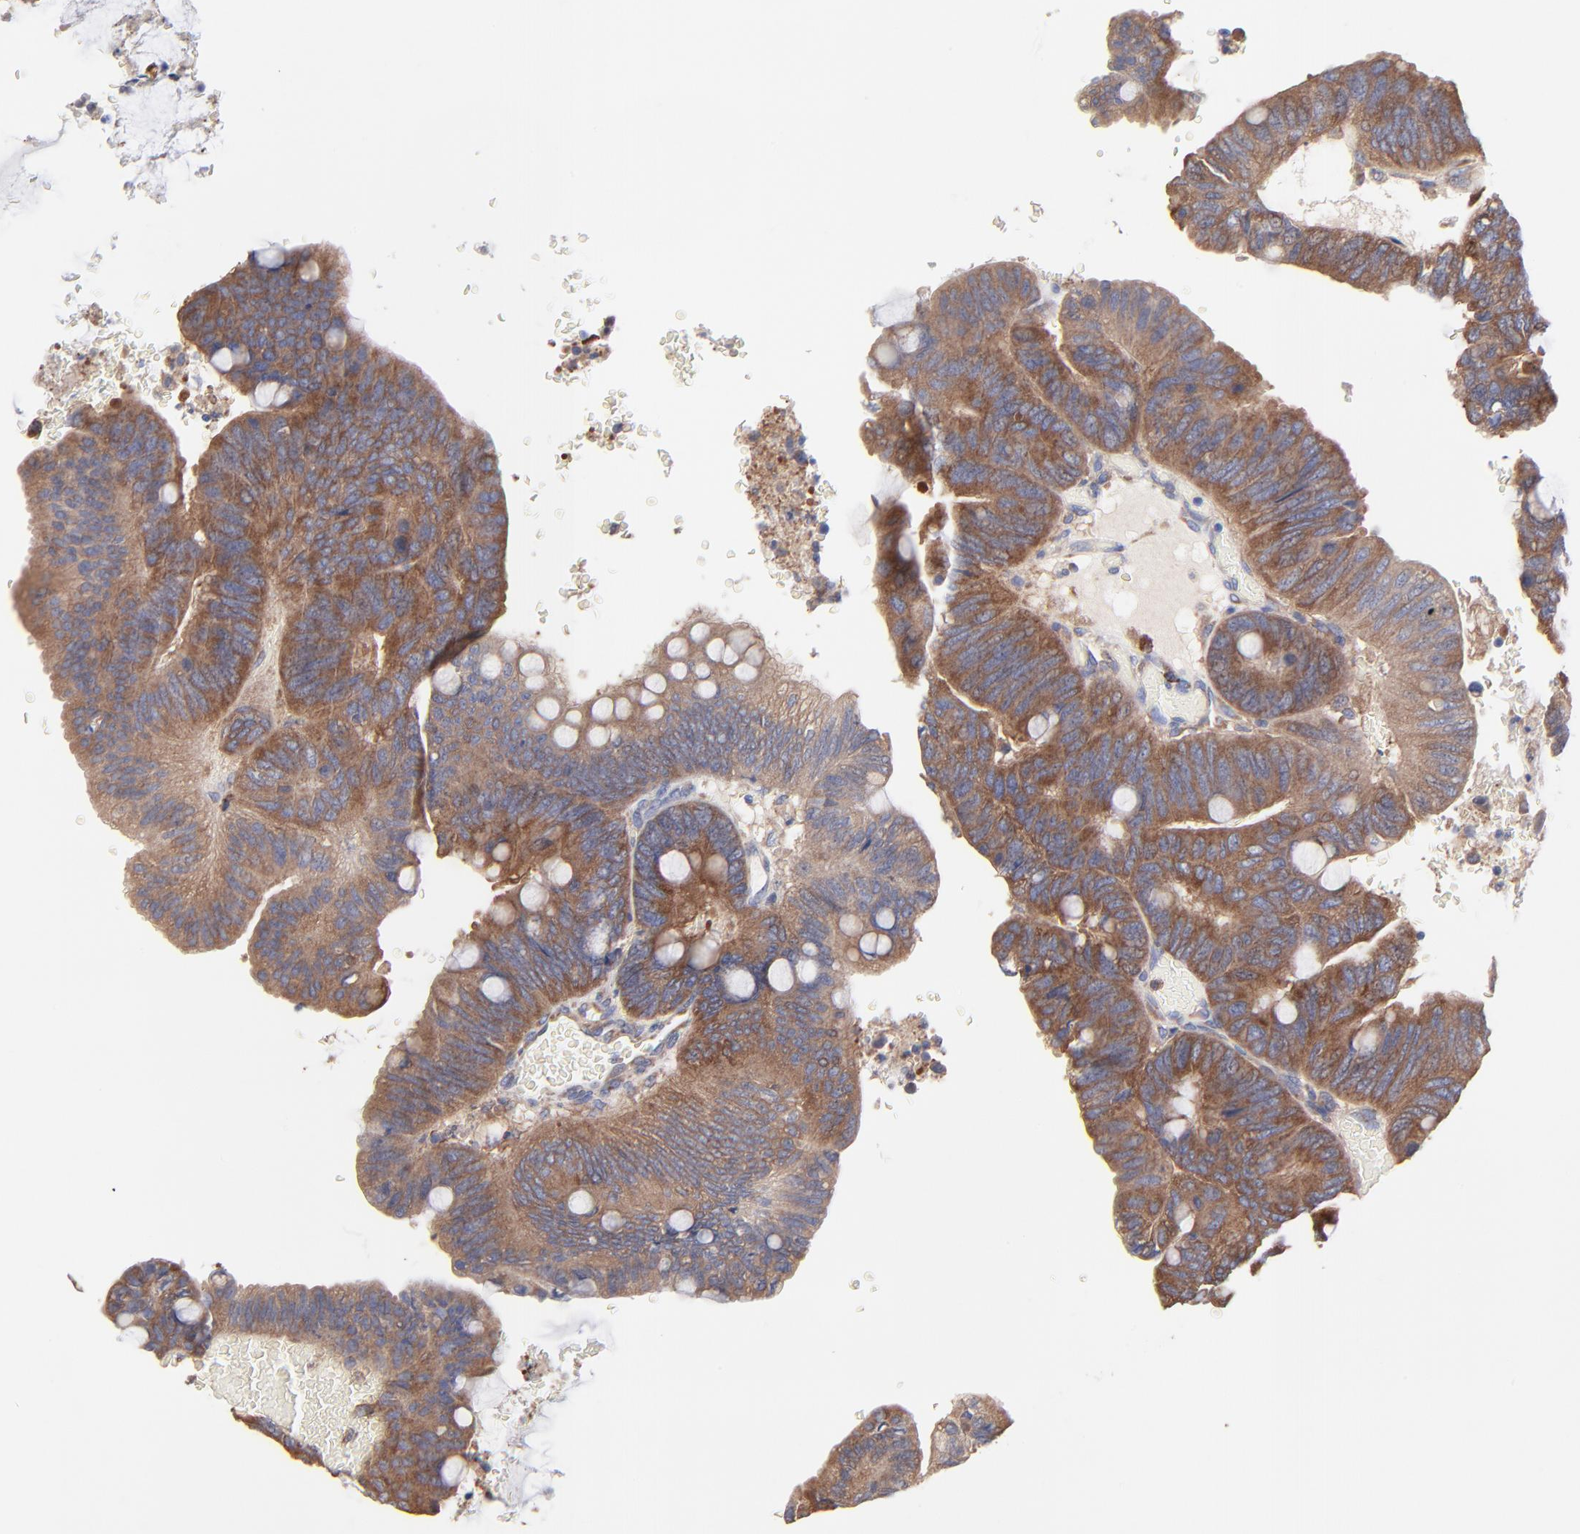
{"staining": {"intensity": "moderate", "quantity": ">75%", "location": "cytoplasmic/membranous"}, "tissue": "colorectal cancer", "cell_type": "Tumor cells", "image_type": "cancer", "snomed": [{"axis": "morphology", "description": "Normal tissue, NOS"}, {"axis": "morphology", "description": "Adenocarcinoma, NOS"}, {"axis": "topography", "description": "Rectum"}], "caption": "IHC staining of colorectal cancer, which demonstrates medium levels of moderate cytoplasmic/membranous expression in about >75% of tumor cells indicating moderate cytoplasmic/membranous protein positivity. The staining was performed using DAB (brown) for protein detection and nuclei were counterstained in hematoxylin (blue).", "gene": "PPFIBP2", "patient": {"sex": "male", "age": 92}}